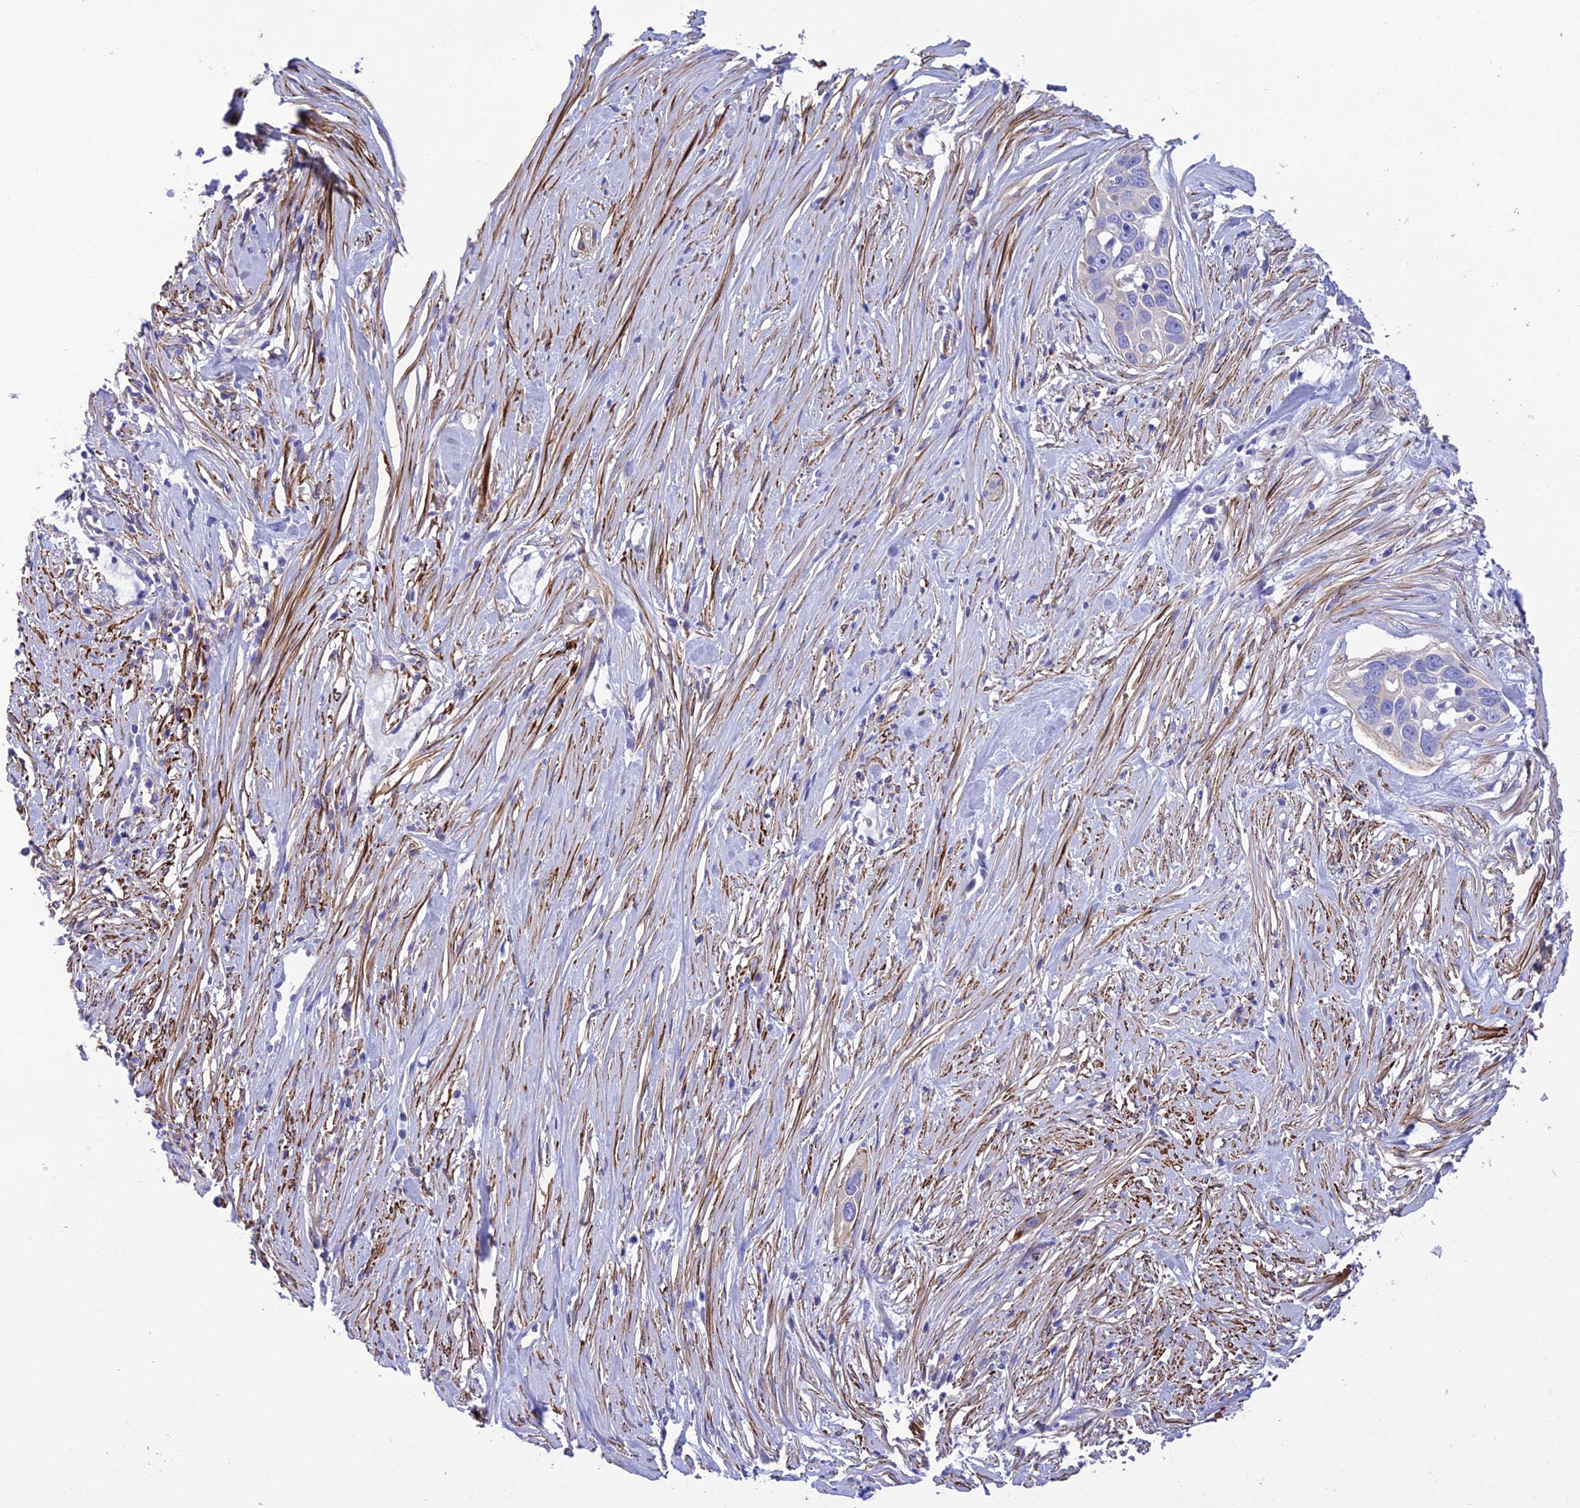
{"staining": {"intensity": "negative", "quantity": "none", "location": "none"}, "tissue": "pancreatic cancer", "cell_type": "Tumor cells", "image_type": "cancer", "snomed": [{"axis": "morphology", "description": "Adenocarcinoma, NOS"}, {"axis": "topography", "description": "Pancreas"}], "caption": "The image displays no significant expression in tumor cells of adenocarcinoma (pancreatic). (DAB immunohistochemistry (IHC) visualized using brightfield microscopy, high magnification).", "gene": "FRA10AC1", "patient": {"sex": "female", "age": 60}}